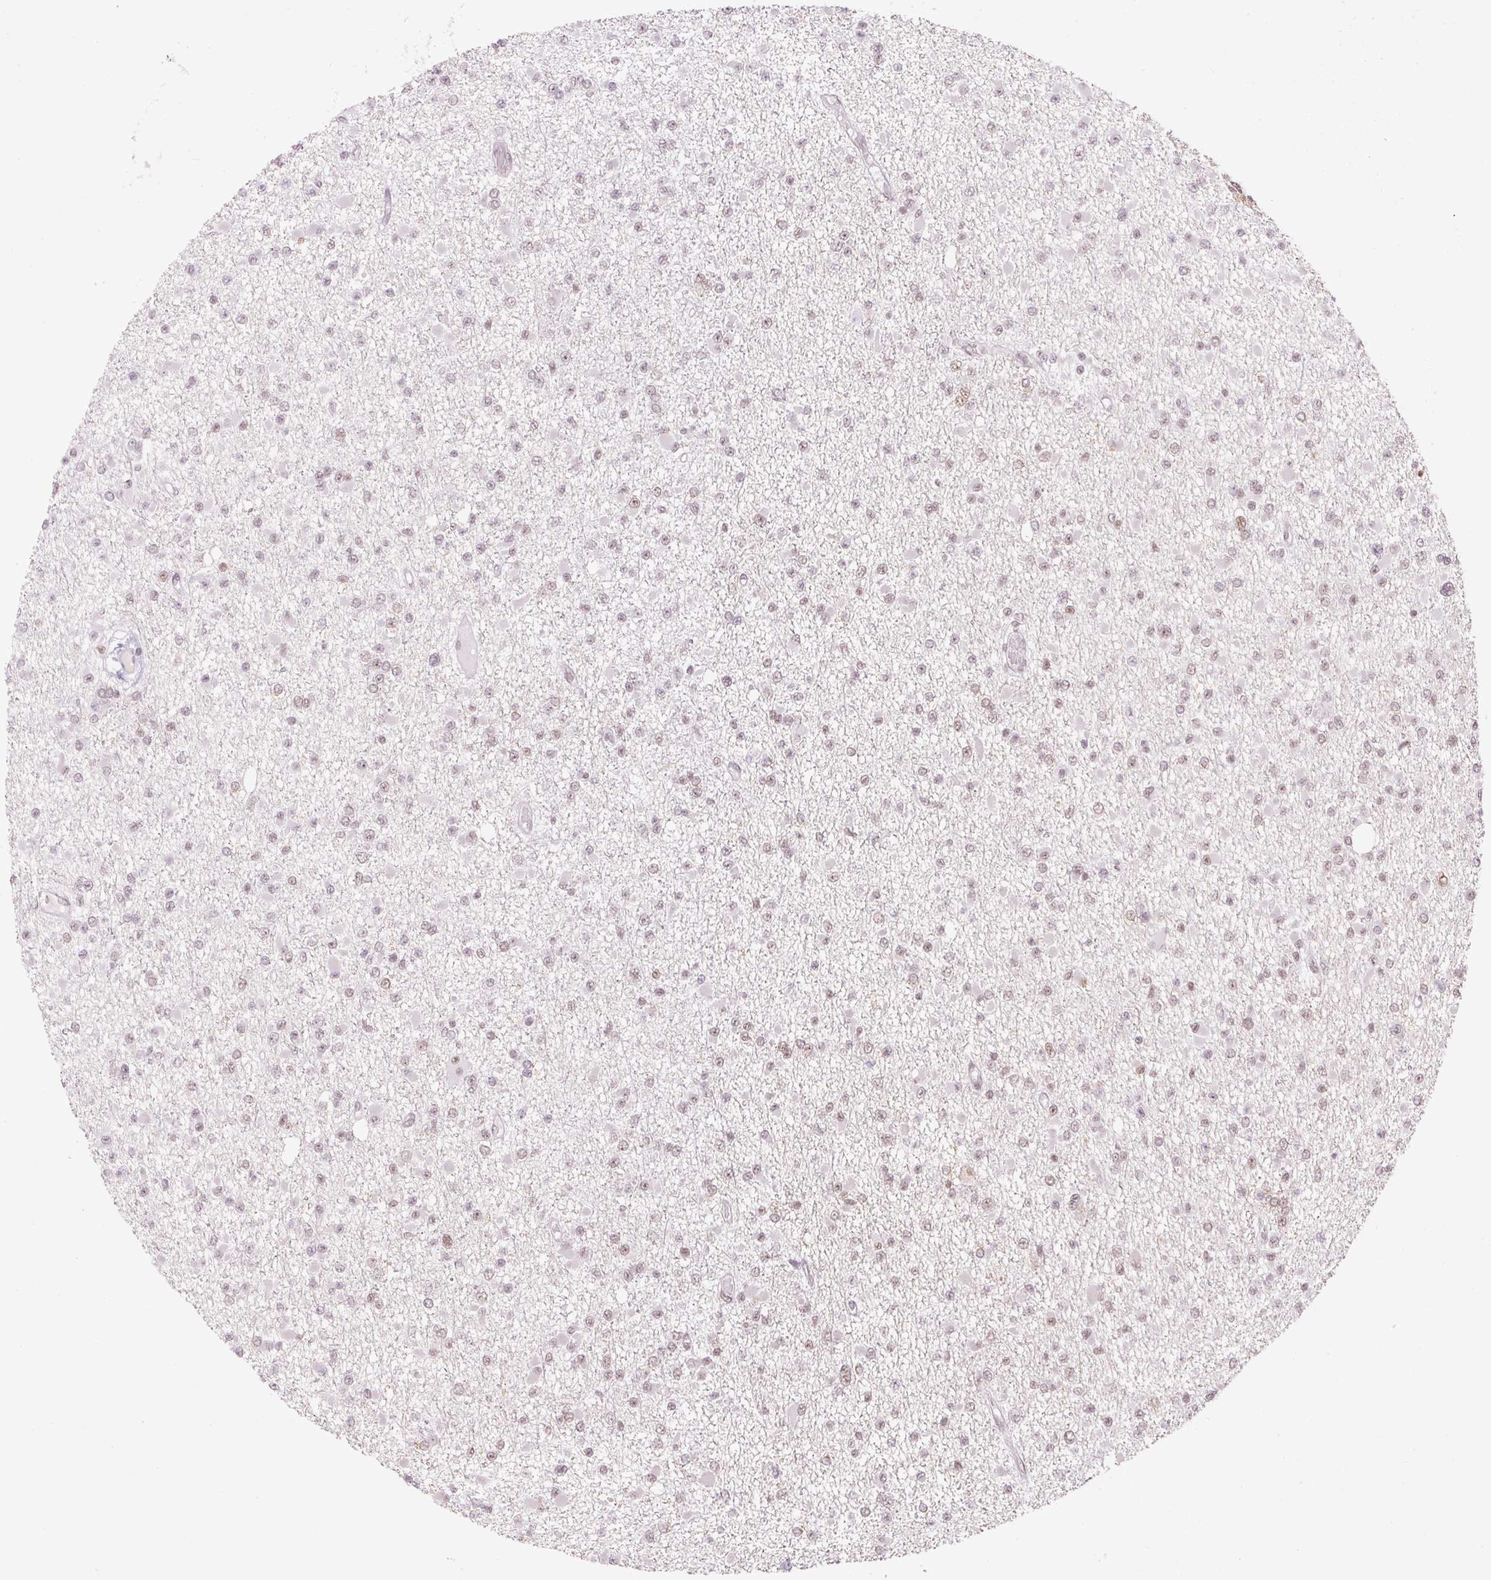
{"staining": {"intensity": "weak", "quantity": ">75%", "location": "nuclear"}, "tissue": "glioma", "cell_type": "Tumor cells", "image_type": "cancer", "snomed": [{"axis": "morphology", "description": "Glioma, malignant, Low grade"}, {"axis": "topography", "description": "Brain"}], "caption": "Glioma stained for a protein reveals weak nuclear positivity in tumor cells.", "gene": "U2AF2", "patient": {"sex": "female", "age": 22}}